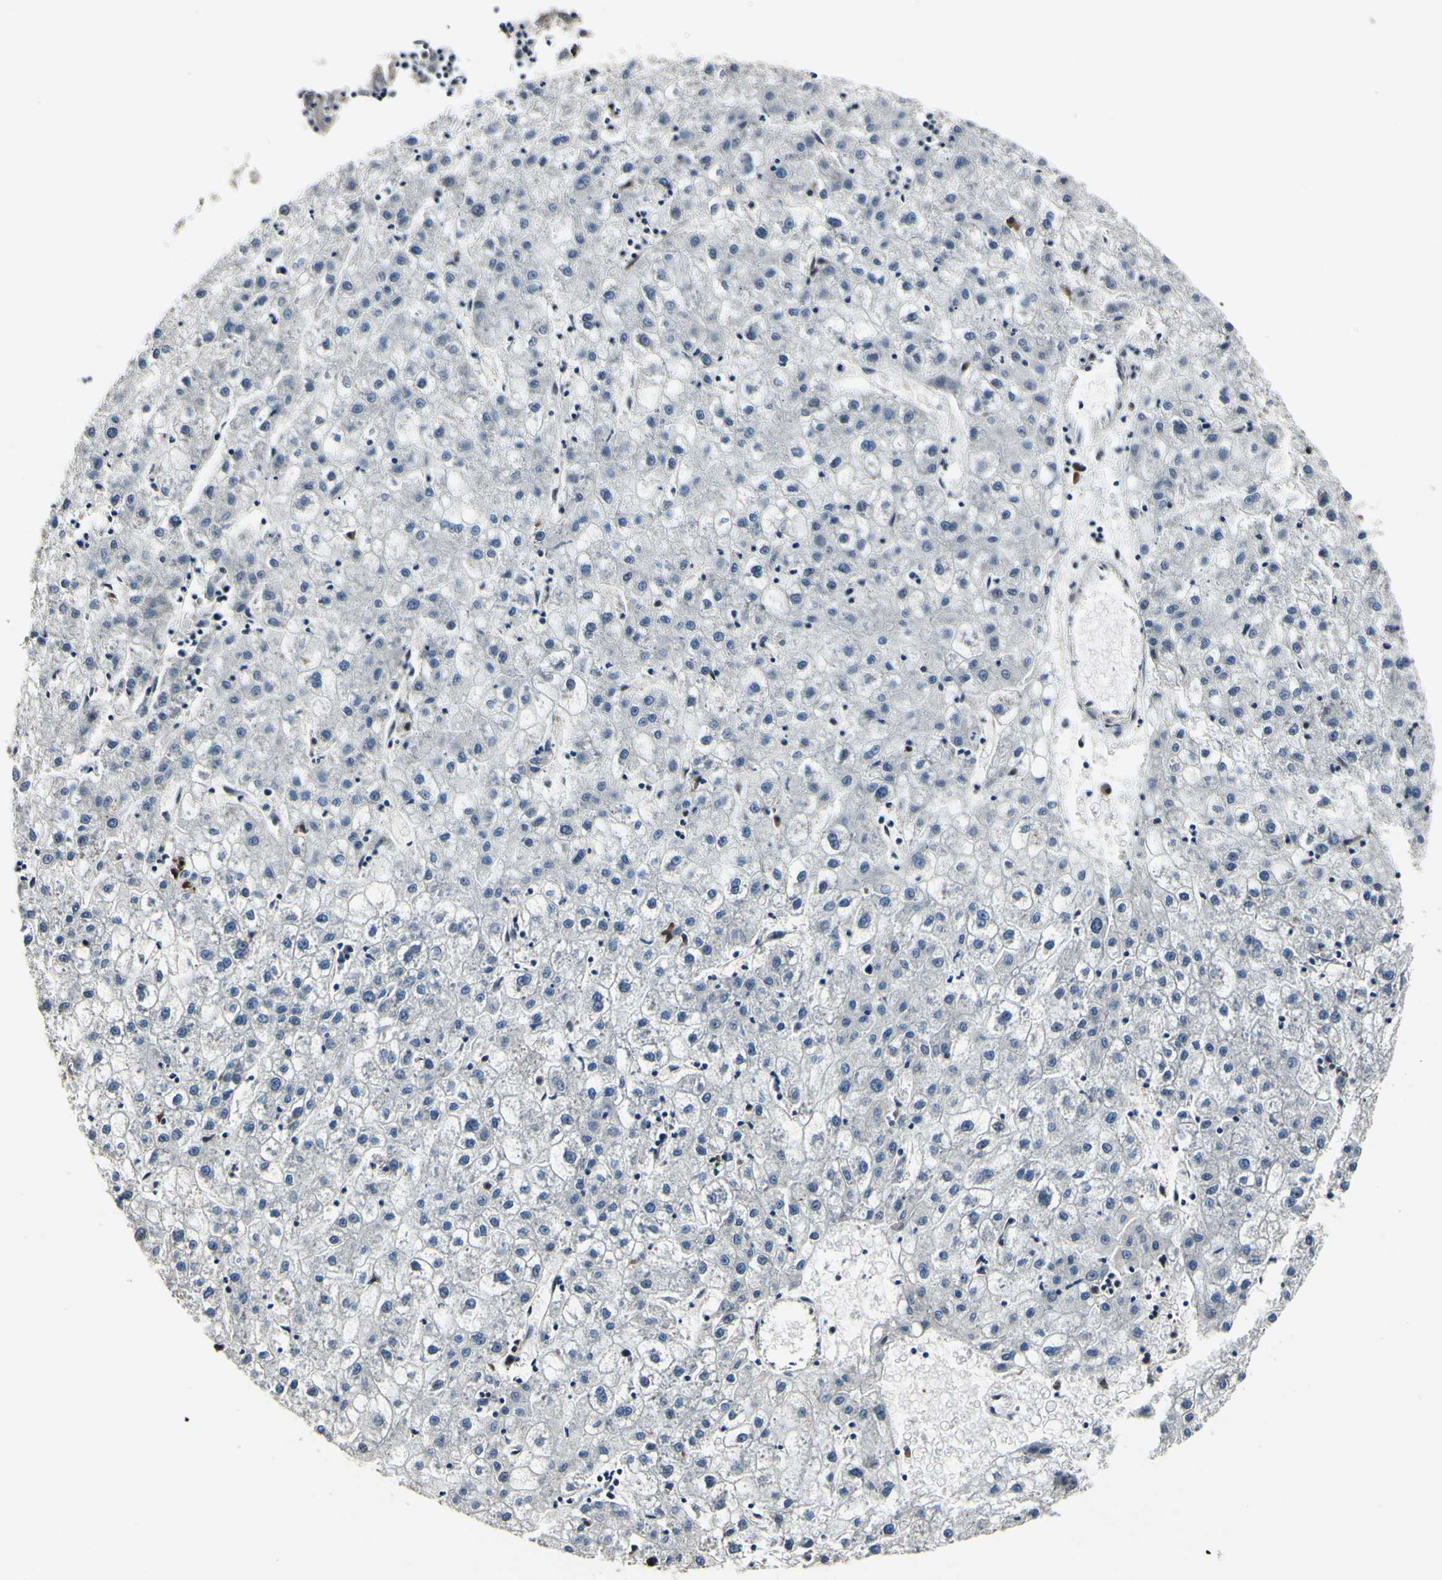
{"staining": {"intensity": "negative", "quantity": "none", "location": "none"}, "tissue": "liver cancer", "cell_type": "Tumor cells", "image_type": "cancer", "snomed": [{"axis": "morphology", "description": "Carcinoma, Hepatocellular, NOS"}, {"axis": "topography", "description": "Liver"}], "caption": "The immunohistochemistry histopathology image has no significant staining in tumor cells of liver cancer (hepatocellular carcinoma) tissue. (Brightfield microscopy of DAB immunohistochemistry (IHC) at high magnification).", "gene": "PSMD10", "patient": {"sex": "male", "age": 72}}